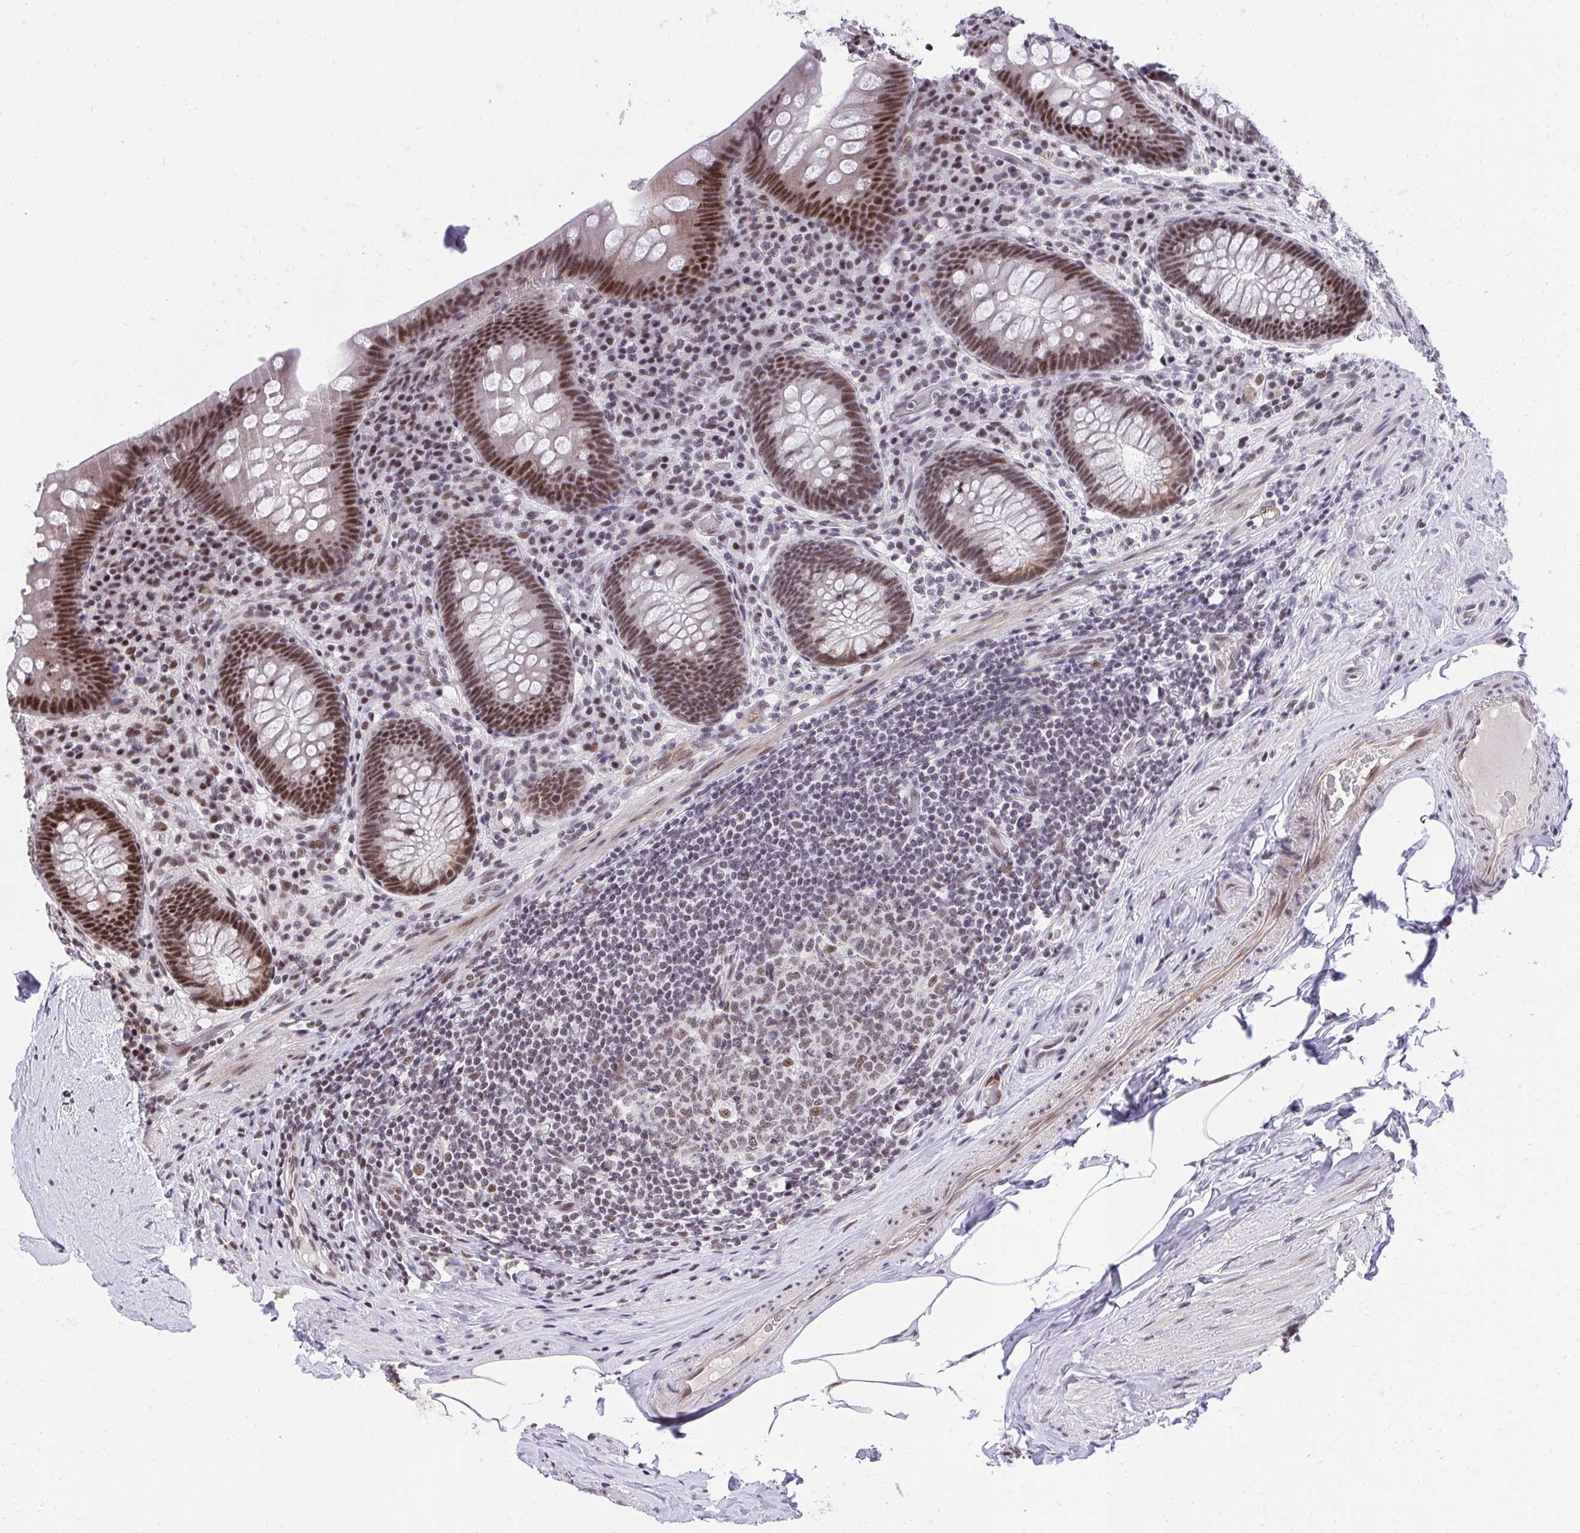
{"staining": {"intensity": "moderate", "quantity": ">75%", "location": "nuclear"}, "tissue": "appendix", "cell_type": "Glandular cells", "image_type": "normal", "snomed": [{"axis": "morphology", "description": "Normal tissue, NOS"}, {"axis": "topography", "description": "Appendix"}], "caption": "This photomicrograph displays immunohistochemistry staining of normal human appendix, with medium moderate nuclear positivity in about >75% of glandular cells.", "gene": "SYNE4", "patient": {"sex": "male", "age": 71}}